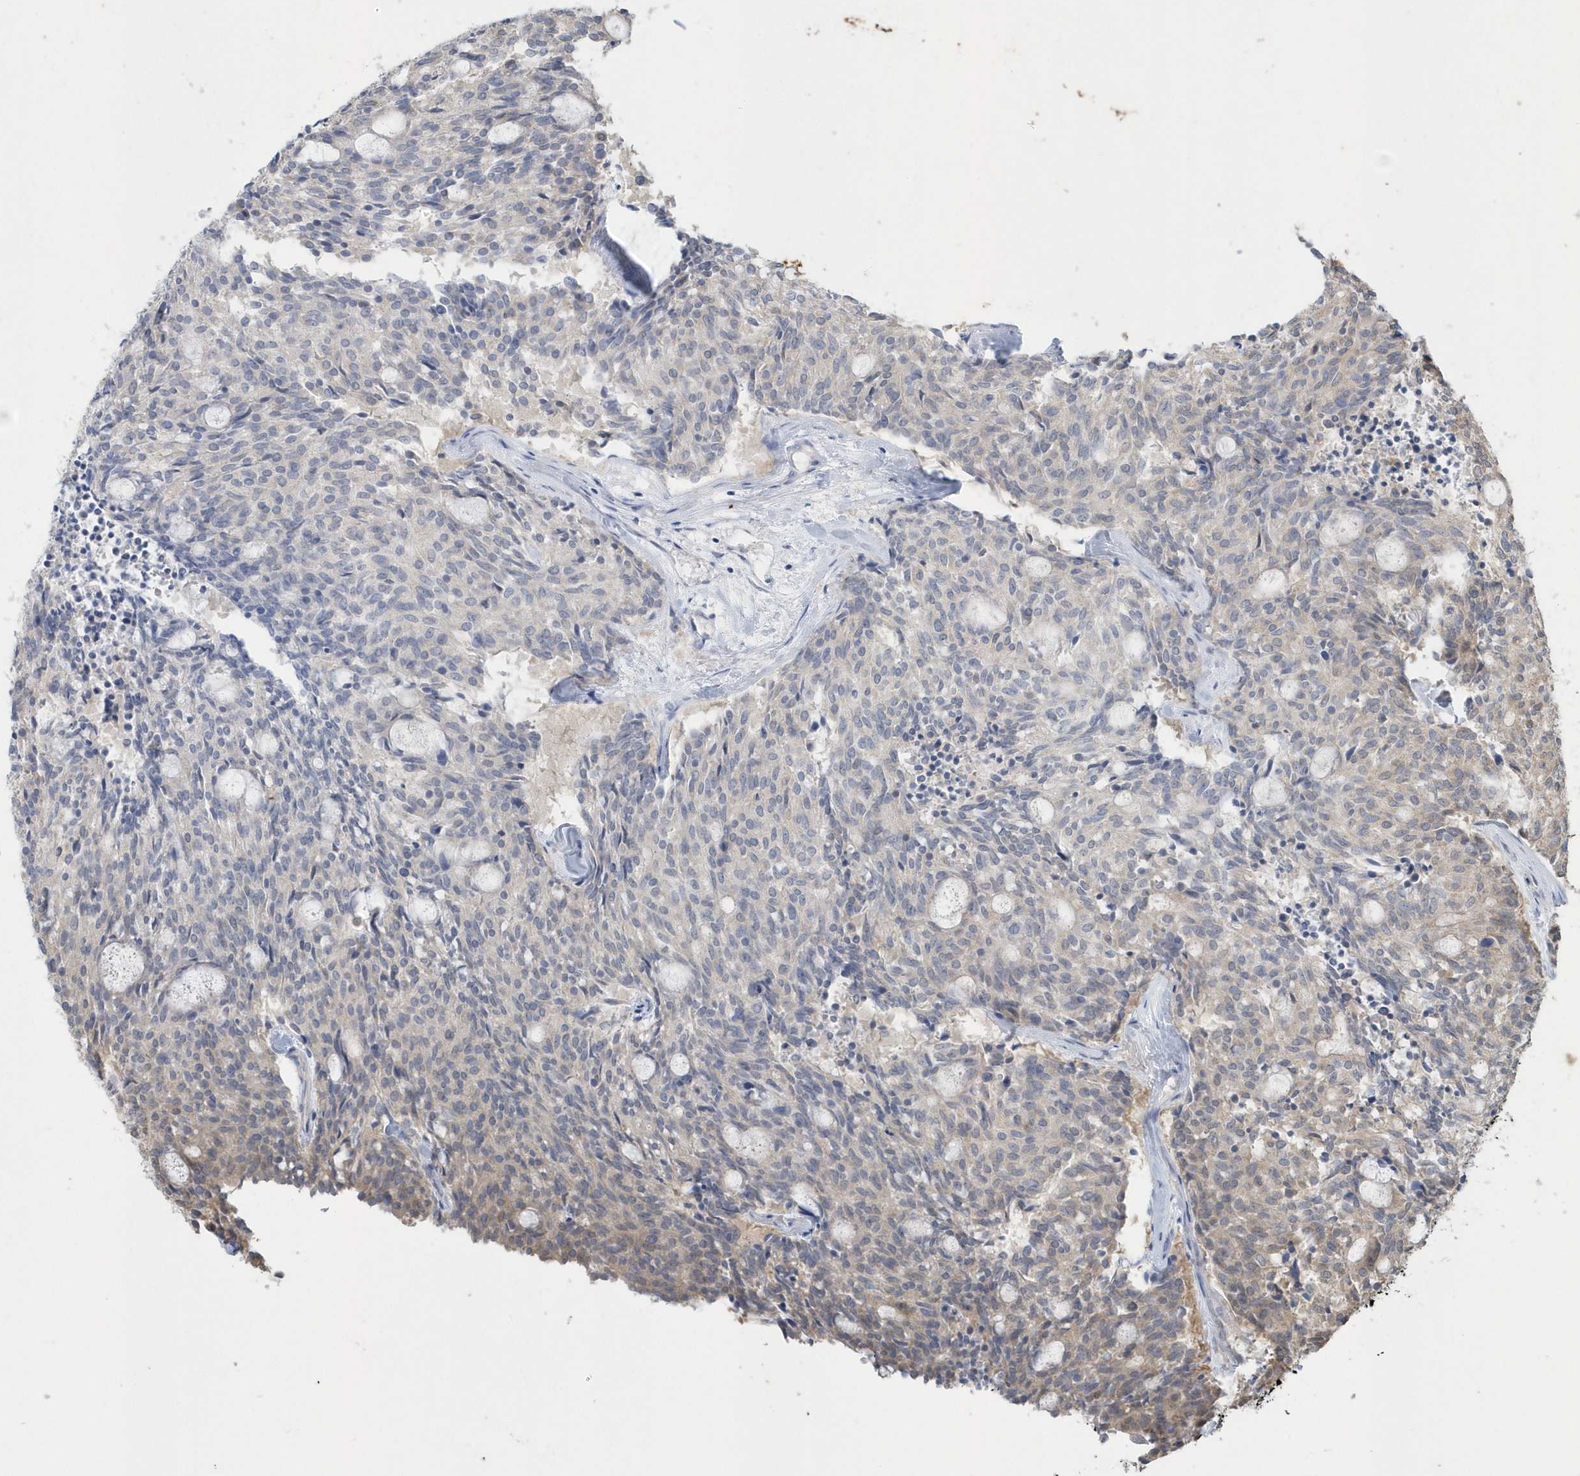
{"staining": {"intensity": "weak", "quantity": "<25%", "location": "cytoplasmic/membranous"}, "tissue": "carcinoid", "cell_type": "Tumor cells", "image_type": "cancer", "snomed": [{"axis": "morphology", "description": "Carcinoid, malignant, NOS"}, {"axis": "topography", "description": "Pancreas"}], "caption": "An image of human malignant carcinoid is negative for staining in tumor cells.", "gene": "AKR7A2", "patient": {"sex": "female", "age": 54}}